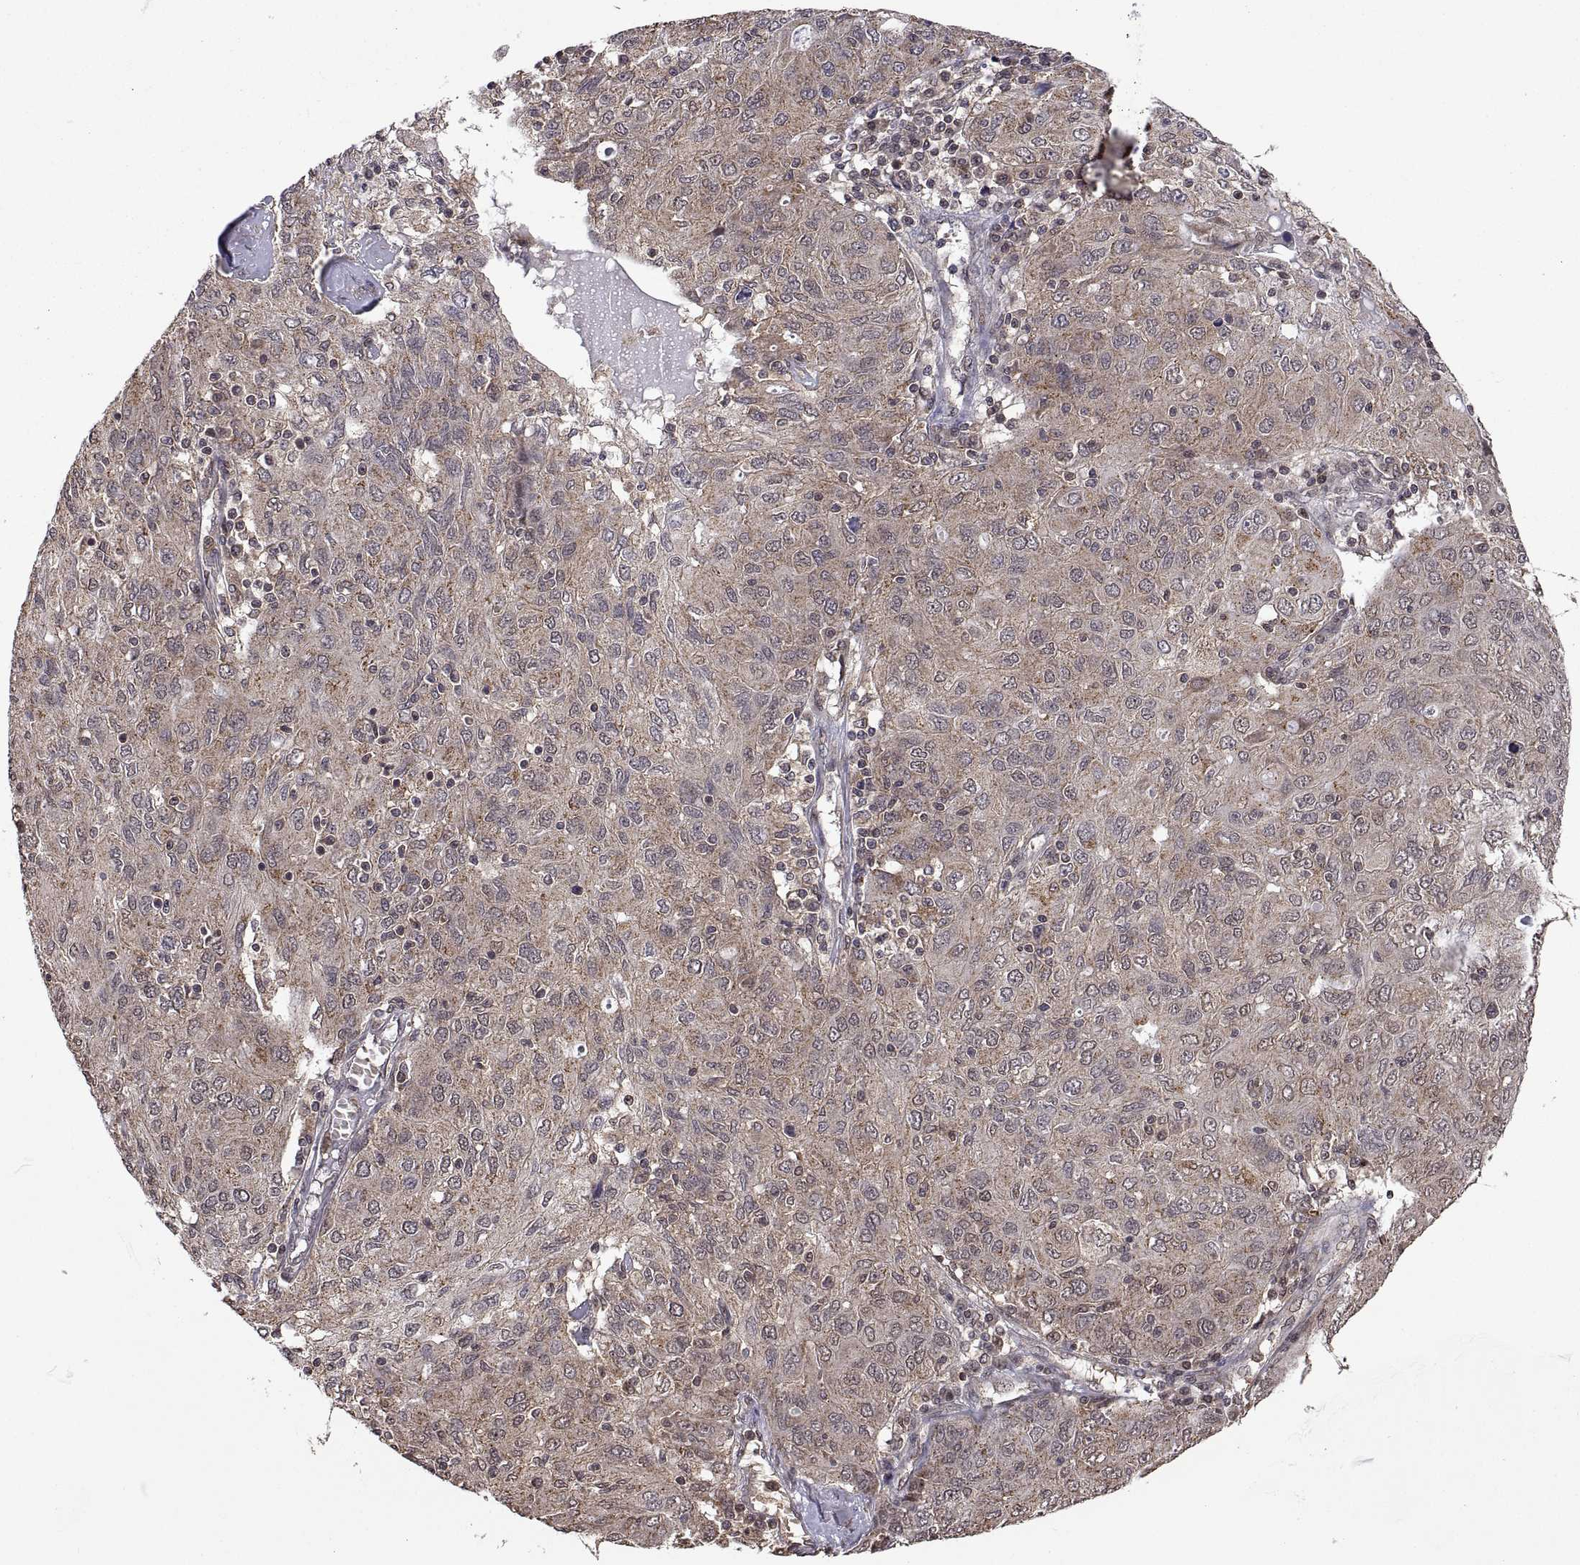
{"staining": {"intensity": "weak", "quantity": ">75%", "location": "cytoplasmic/membranous"}, "tissue": "ovarian cancer", "cell_type": "Tumor cells", "image_type": "cancer", "snomed": [{"axis": "morphology", "description": "Carcinoma, endometroid"}, {"axis": "topography", "description": "Ovary"}], "caption": "An immunohistochemistry (IHC) histopathology image of neoplastic tissue is shown. Protein staining in brown shows weak cytoplasmic/membranous positivity in ovarian endometroid carcinoma within tumor cells. Using DAB (3,3'-diaminobenzidine) (brown) and hematoxylin (blue) stains, captured at high magnification using brightfield microscopy.", "gene": "ZNRF2", "patient": {"sex": "female", "age": 50}}